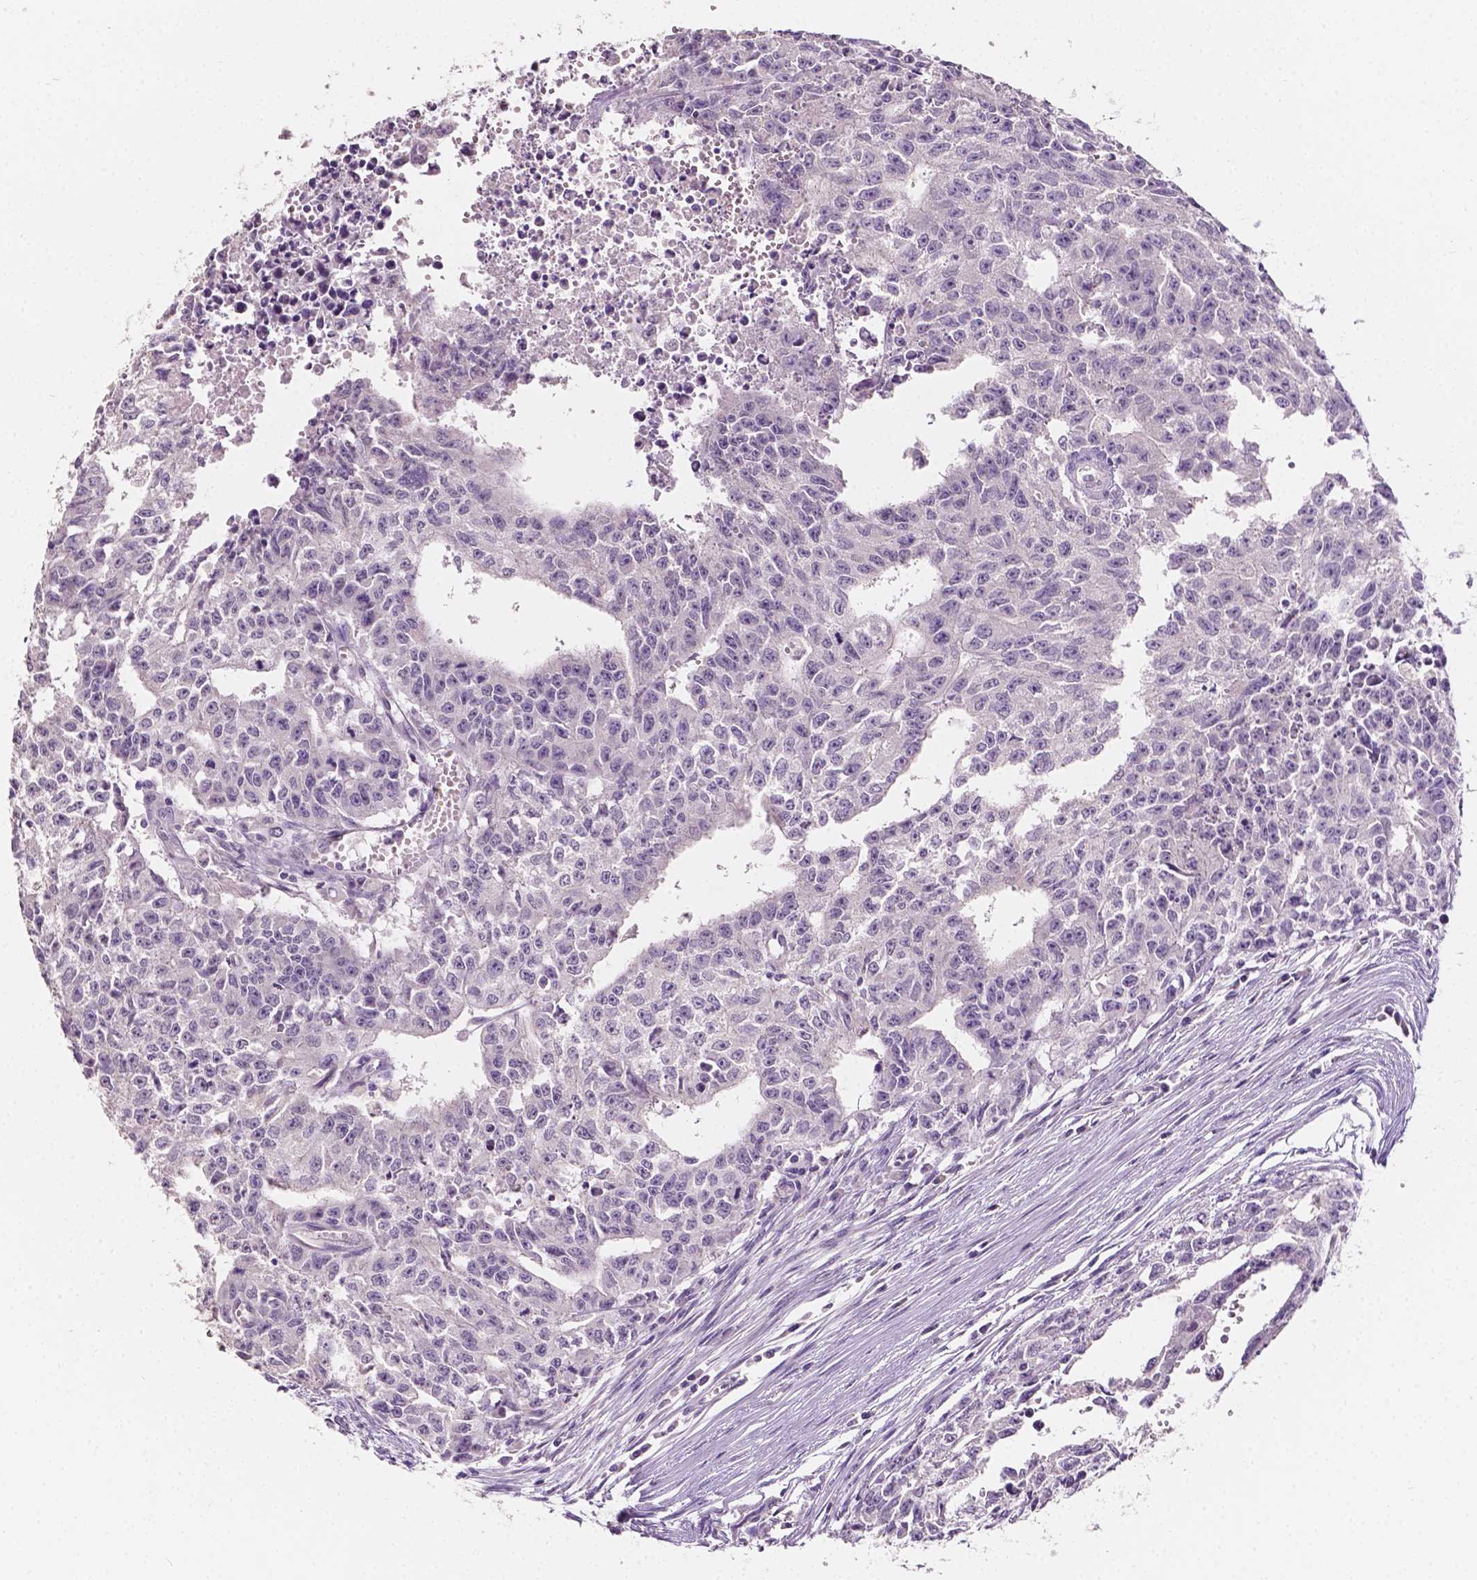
{"staining": {"intensity": "negative", "quantity": "none", "location": "none"}, "tissue": "testis cancer", "cell_type": "Tumor cells", "image_type": "cancer", "snomed": [{"axis": "morphology", "description": "Carcinoma, Embryonal, NOS"}, {"axis": "morphology", "description": "Teratoma, malignant, NOS"}, {"axis": "topography", "description": "Testis"}], "caption": "An image of human testis cancer (embryonal carcinoma) is negative for staining in tumor cells.", "gene": "TAL1", "patient": {"sex": "male", "age": 24}}